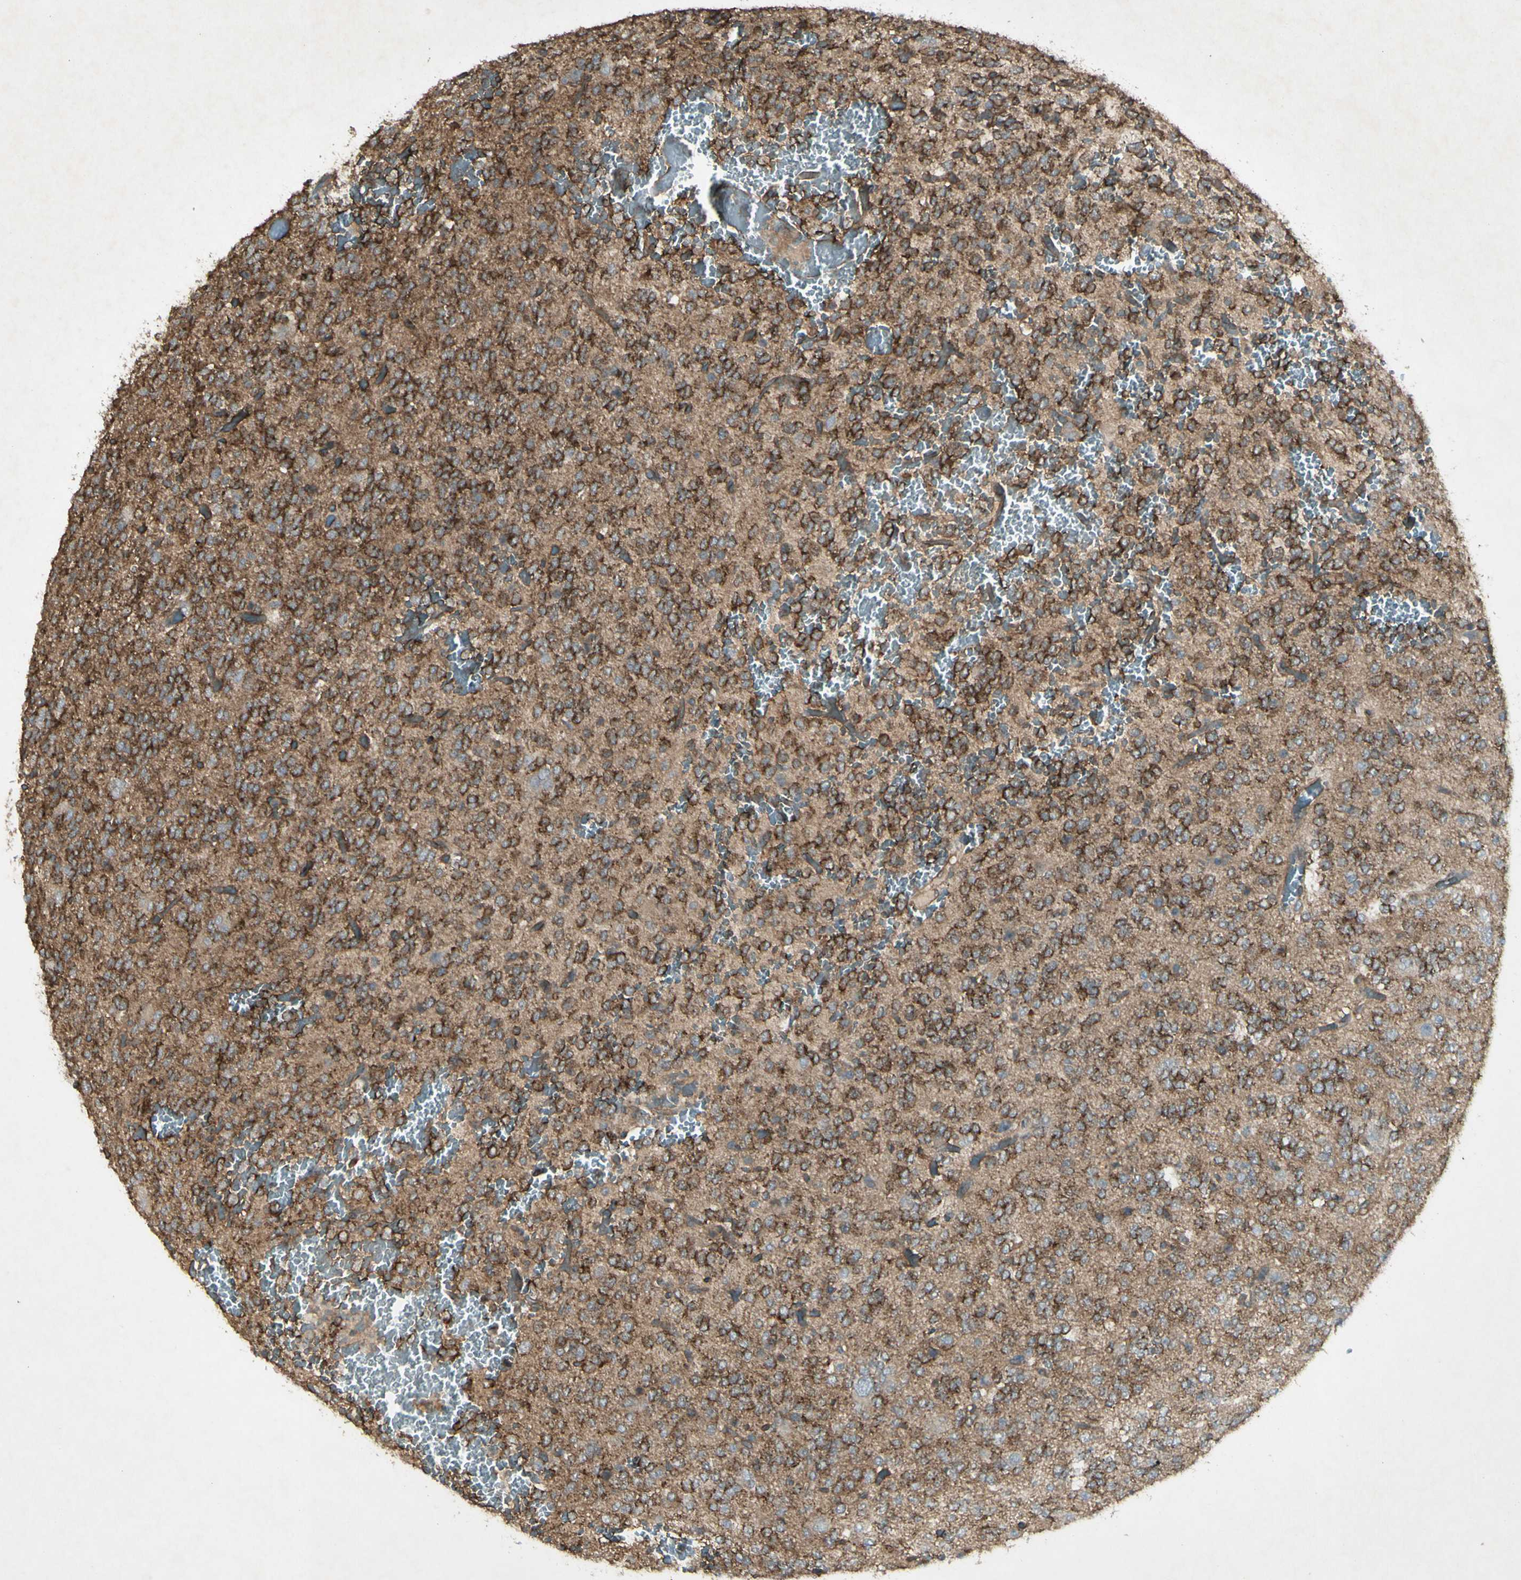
{"staining": {"intensity": "strong", "quantity": ">75%", "location": "cytoplasmic/membranous"}, "tissue": "glioma", "cell_type": "Tumor cells", "image_type": "cancer", "snomed": [{"axis": "morphology", "description": "Glioma, malignant, Low grade"}, {"axis": "topography", "description": "Brain"}], "caption": "Protein staining of glioma tissue demonstrates strong cytoplasmic/membranous expression in approximately >75% of tumor cells.", "gene": "JAG1", "patient": {"sex": "male", "age": 38}}